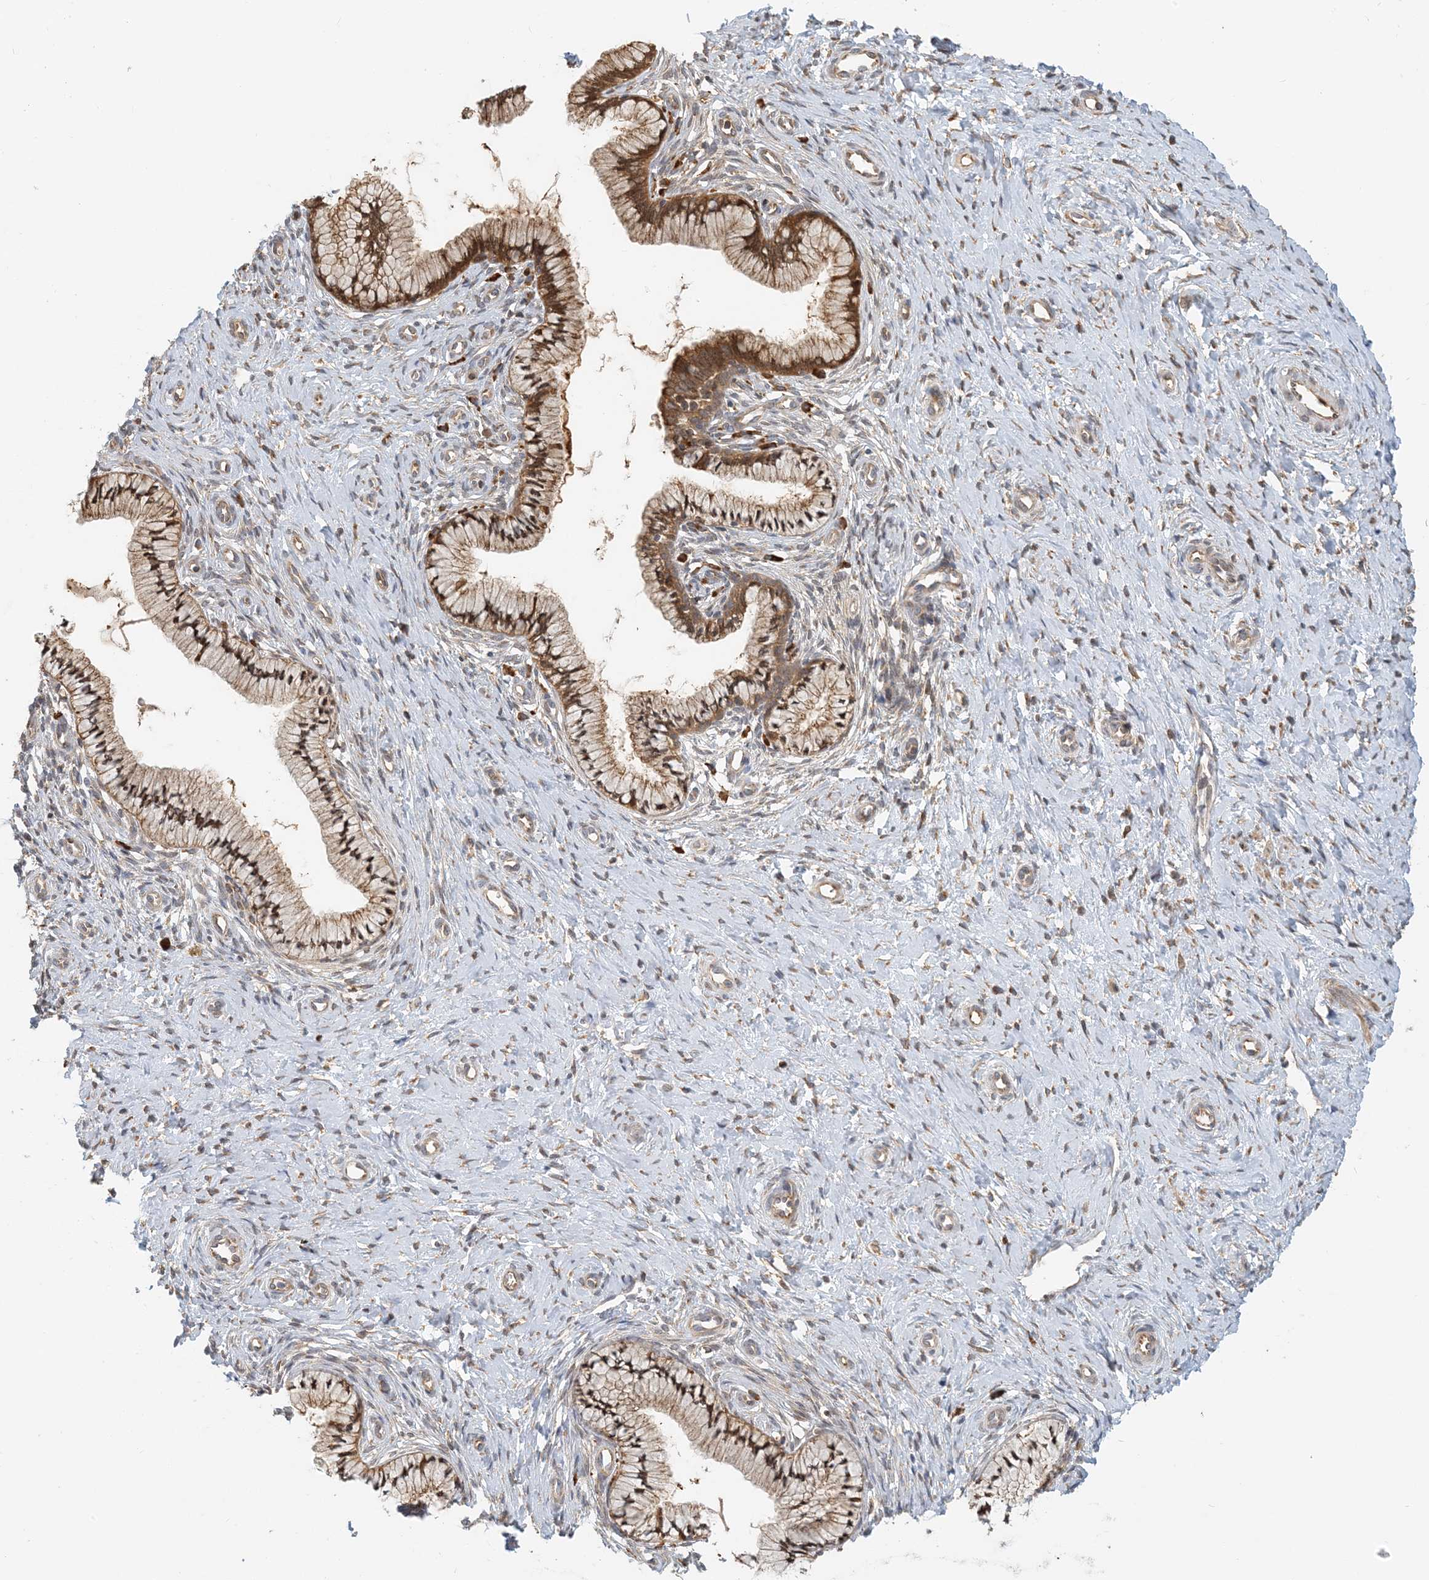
{"staining": {"intensity": "moderate", "quantity": ">75%", "location": "cytoplasmic/membranous"}, "tissue": "cervix", "cell_type": "Glandular cells", "image_type": "normal", "snomed": [{"axis": "morphology", "description": "Normal tissue, NOS"}, {"axis": "topography", "description": "Cervix"}], "caption": "A high-resolution photomicrograph shows immunohistochemistry (IHC) staining of unremarkable cervix, which exhibits moderate cytoplasmic/membranous staining in approximately >75% of glandular cells.", "gene": "HNMT", "patient": {"sex": "female", "age": 36}}